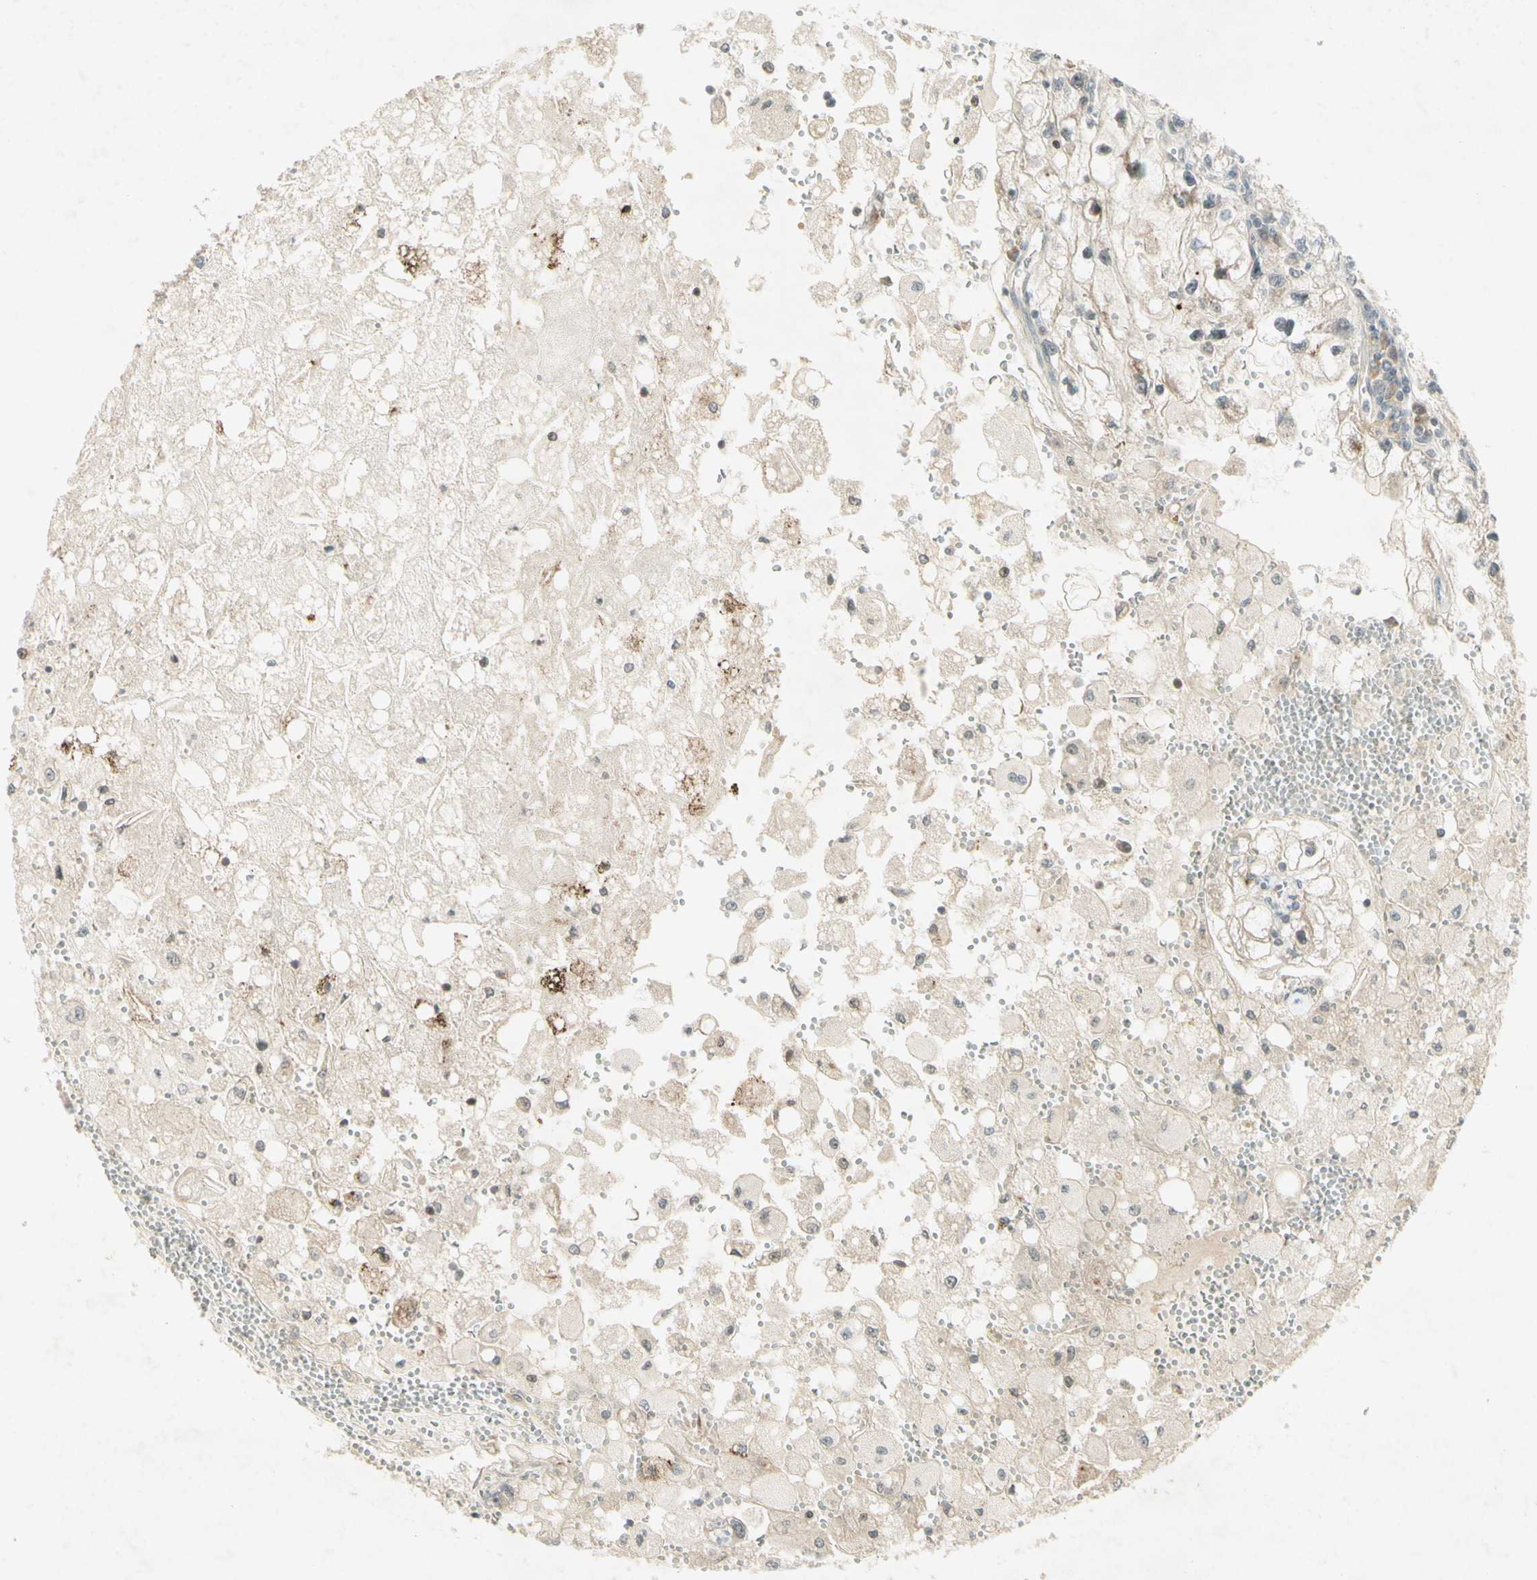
{"staining": {"intensity": "weak", "quantity": "25%-75%", "location": "cytoplasmic/membranous"}, "tissue": "renal cancer", "cell_type": "Tumor cells", "image_type": "cancer", "snomed": [{"axis": "morphology", "description": "Adenocarcinoma, NOS"}, {"axis": "topography", "description": "Kidney"}], "caption": "The histopathology image displays staining of renal adenocarcinoma, revealing weak cytoplasmic/membranous protein expression (brown color) within tumor cells. (DAB IHC with brightfield microscopy, high magnification).", "gene": "ETF1", "patient": {"sex": "female", "age": 70}}